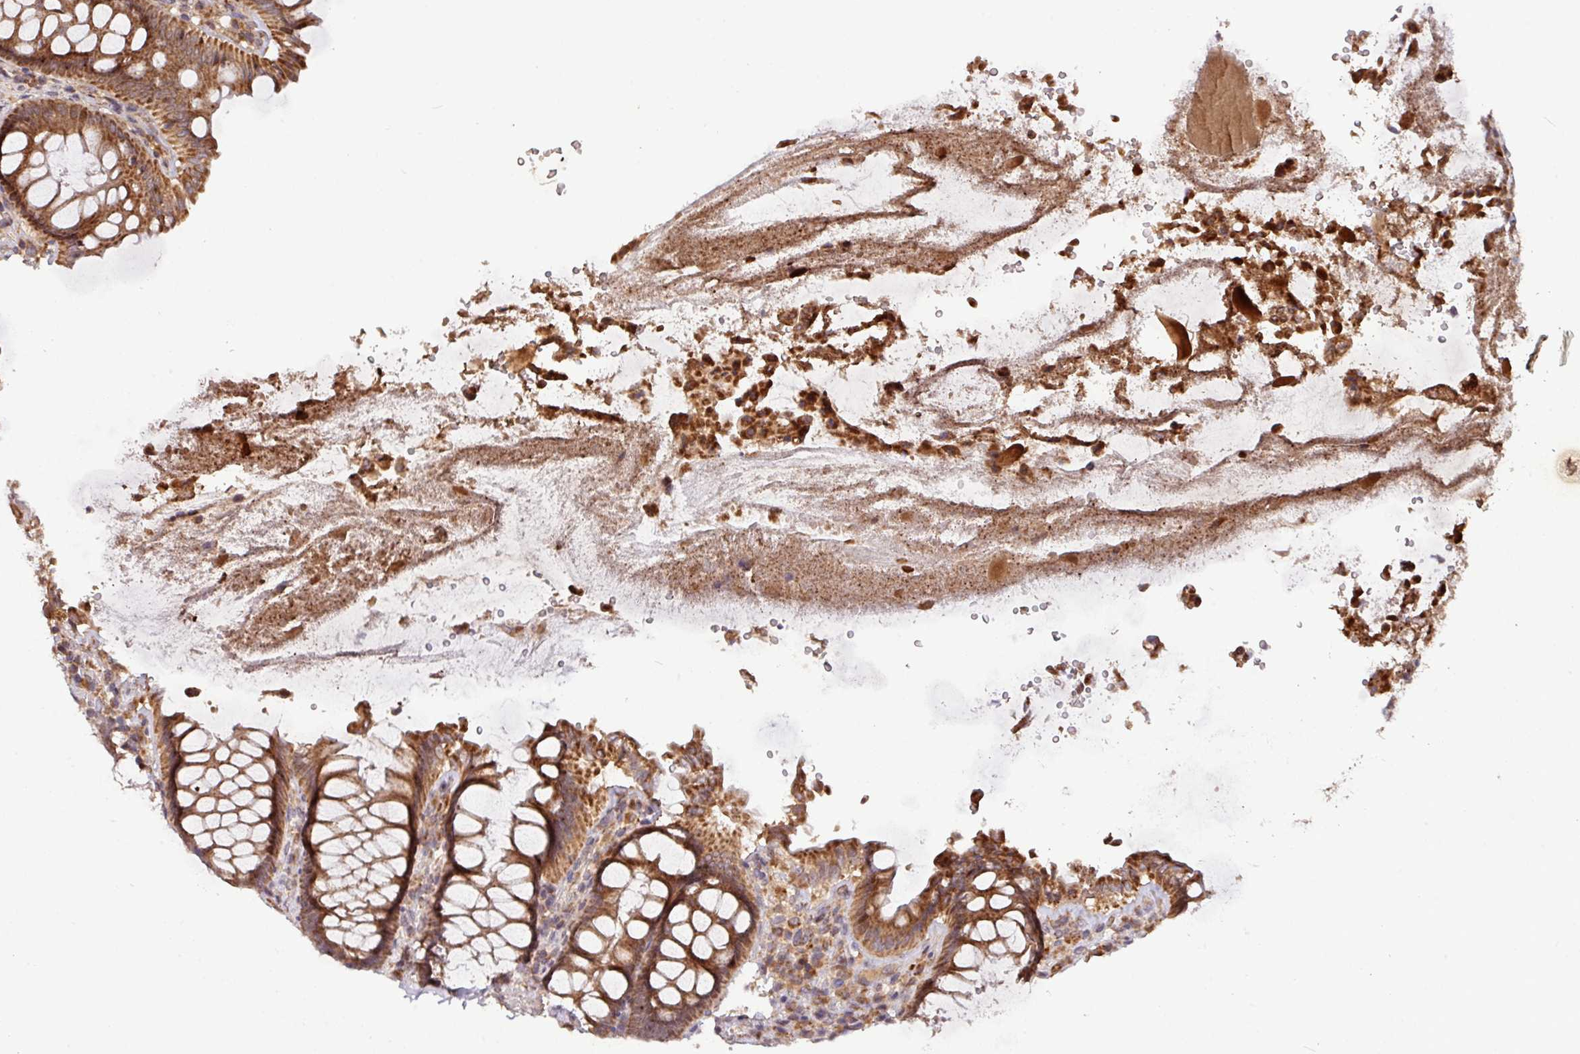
{"staining": {"intensity": "moderate", "quantity": ">75%", "location": "cytoplasmic/membranous"}, "tissue": "colon", "cell_type": "Endothelial cells", "image_type": "normal", "snomed": [{"axis": "morphology", "description": "Normal tissue, NOS"}, {"axis": "topography", "description": "Colon"}], "caption": "Human colon stained for a protein (brown) demonstrates moderate cytoplasmic/membranous positive expression in about >75% of endothelial cells.", "gene": "YPEL1", "patient": {"sex": "male", "age": 84}}